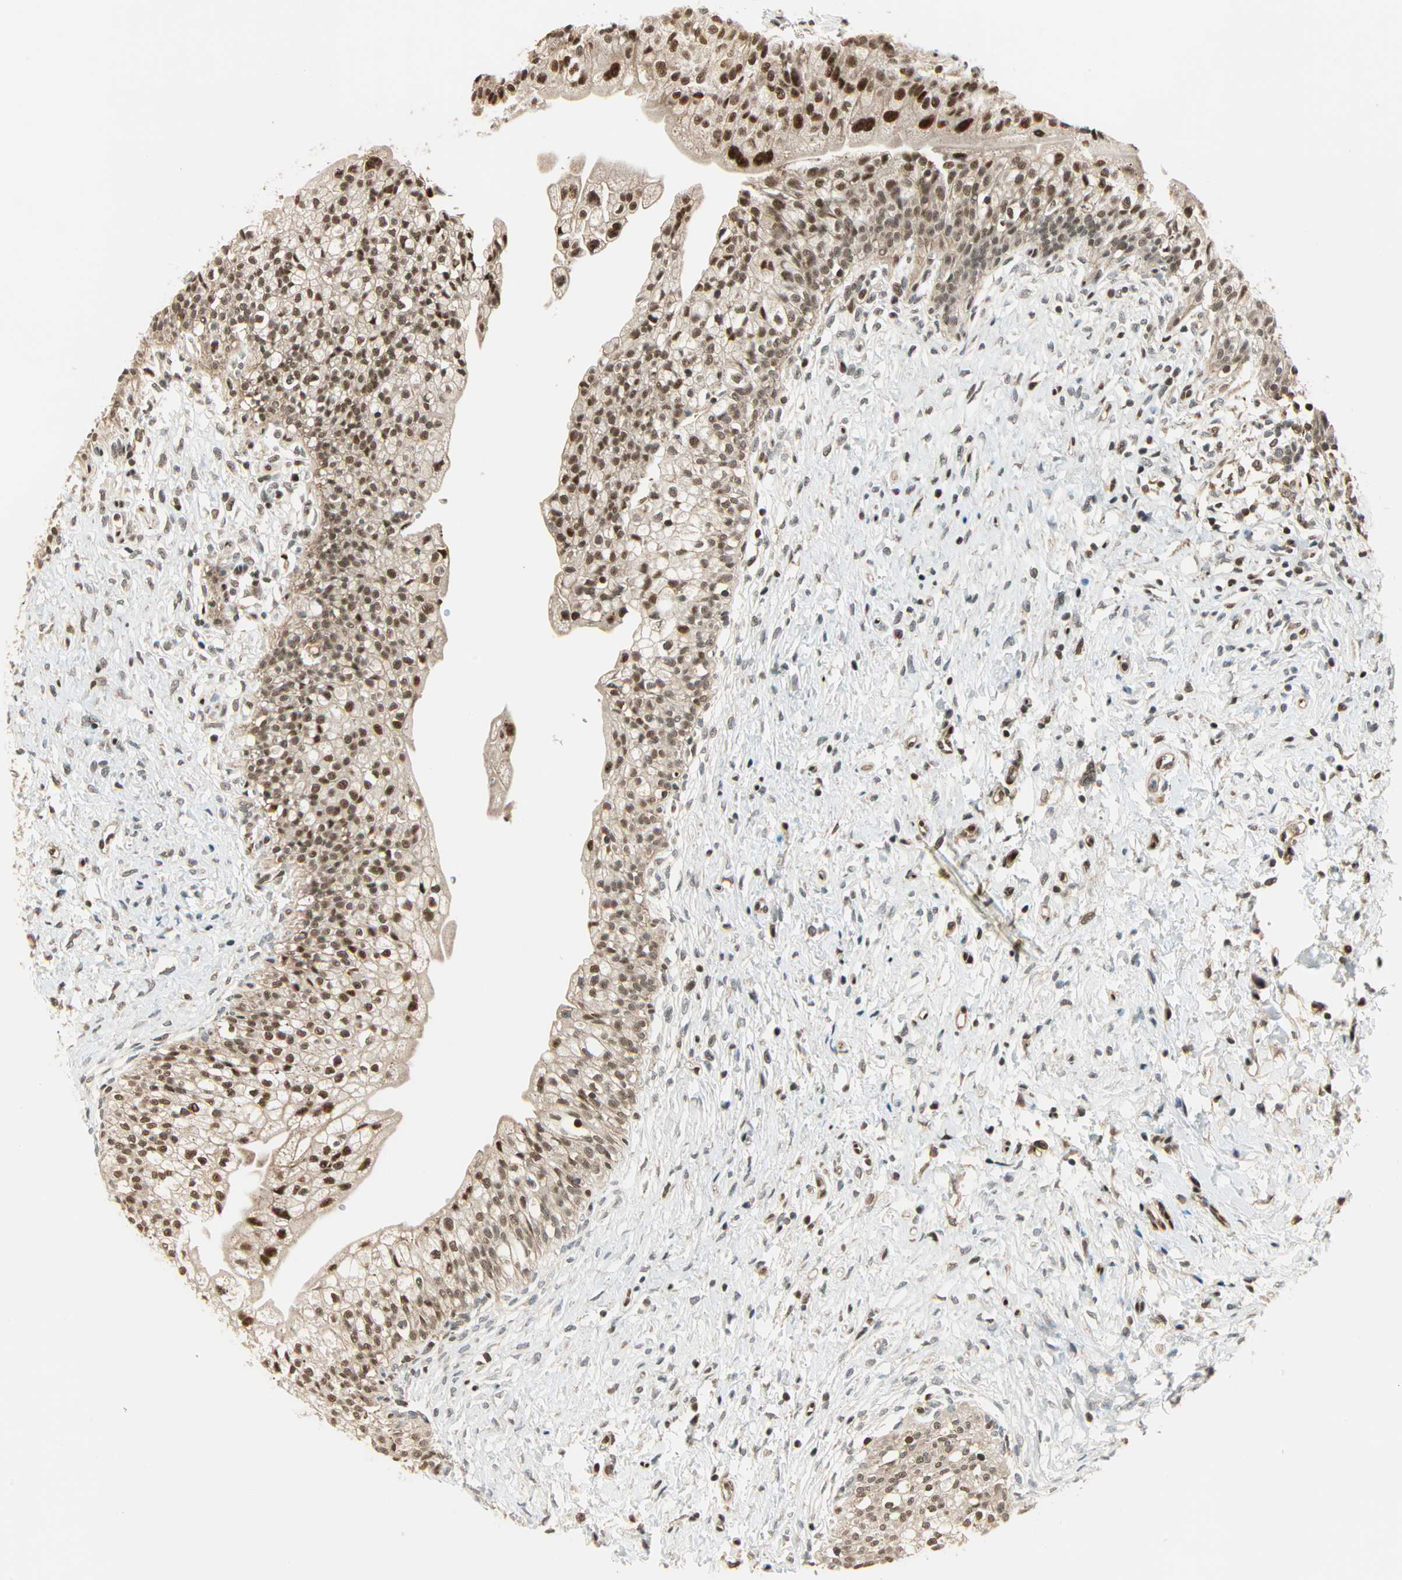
{"staining": {"intensity": "strong", "quantity": ">75%", "location": "cytoplasmic/membranous,nuclear"}, "tissue": "urinary bladder", "cell_type": "Urothelial cells", "image_type": "normal", "snomed": [{"axis": "morphology", "description": "Normal tissue, NOS"}, {"axis": "morphology", "description": "Inflammation, NOS"}, {"axis": "topography", "description": "Urinary bladder"}], "caption": "An immunohistochemistry (IHC) micrograph of unremarkable tissue is shown. Protein staining in brown highlights strong cytoplasmic/membranous,nuclear positivity in urinary bladder within urothelial cells. (DAB IHC with brightfield microscopy, high magnification).", "gene": "PNPLA6", "patient": {"sex": "female", "age": 80}}